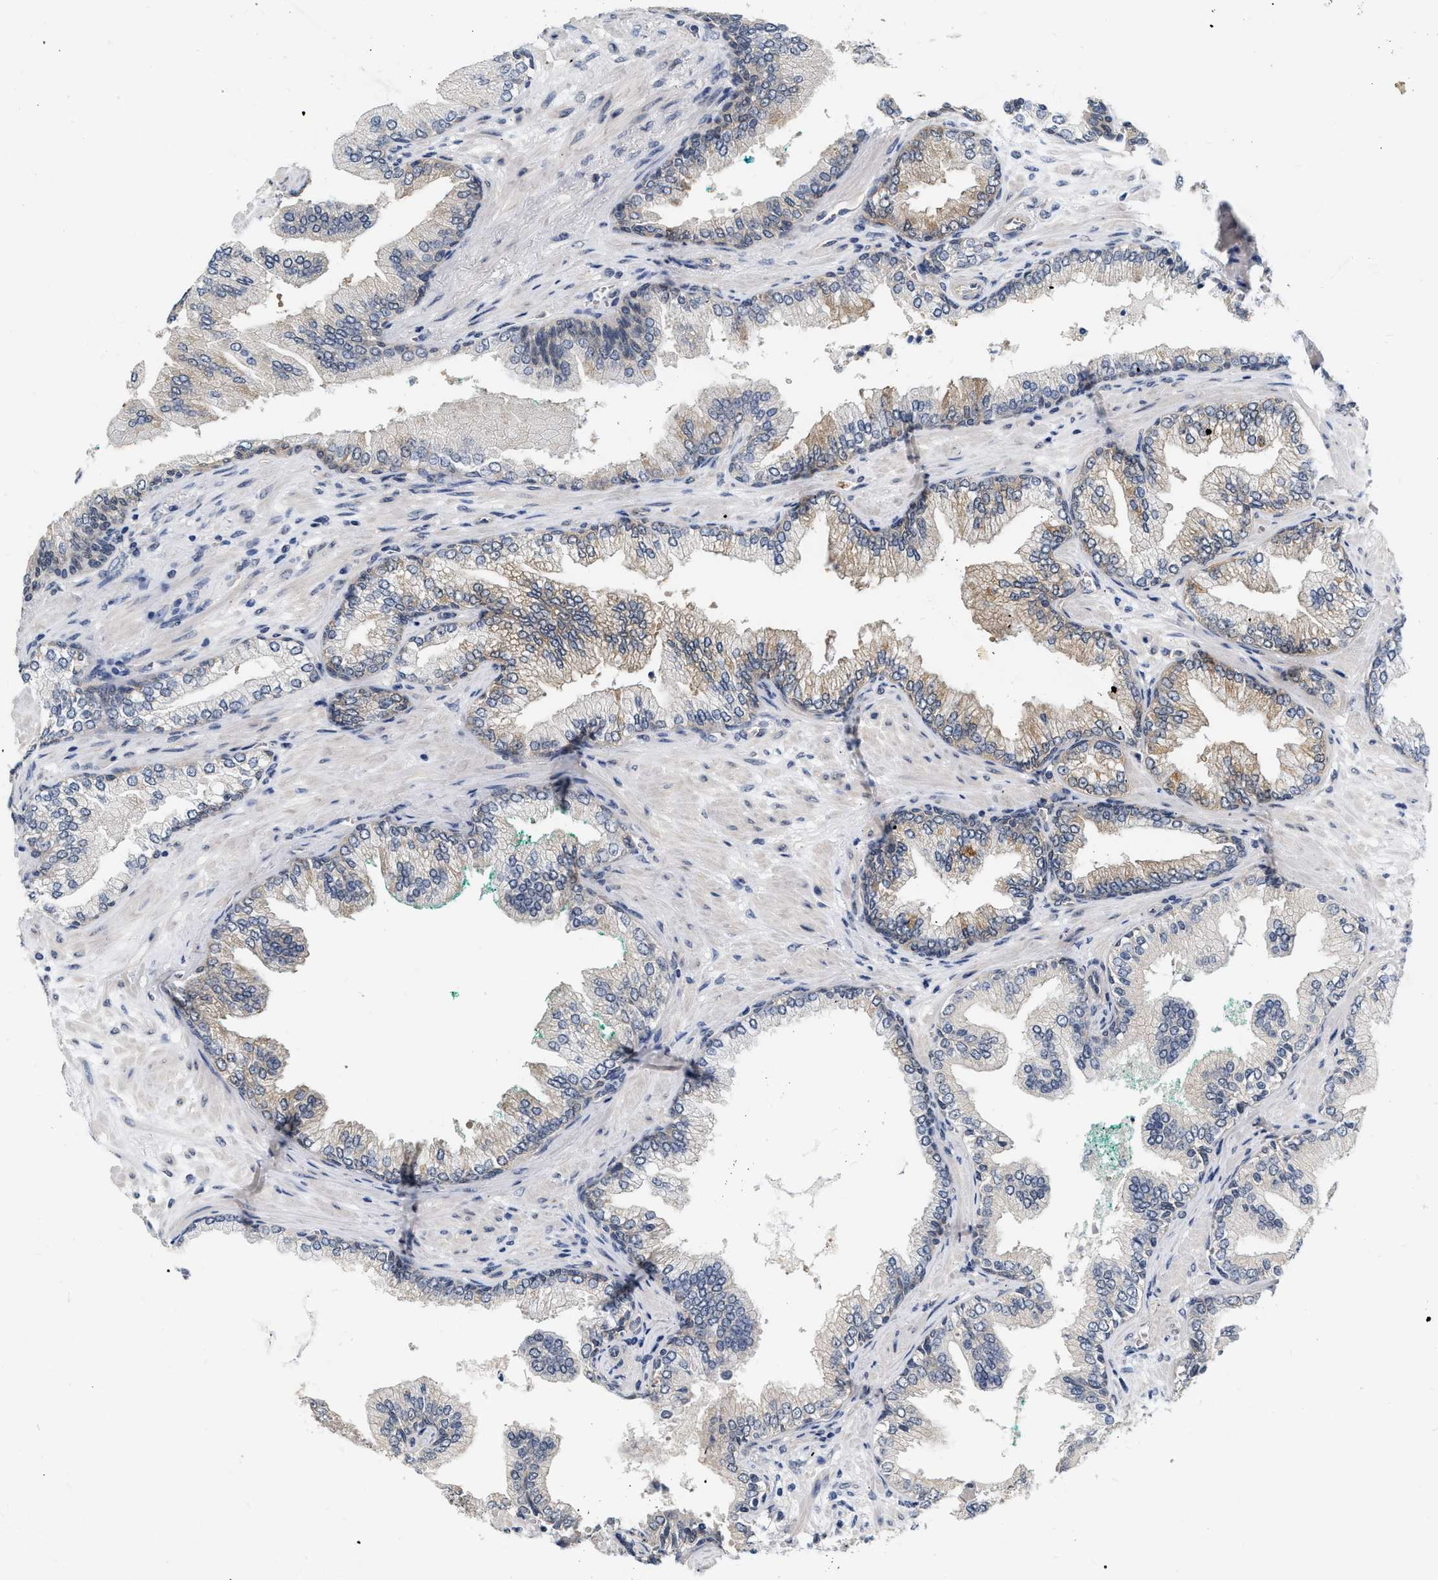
{"staining": {"intensity": "weak", "quantity": ">75%", "location": "cytoplasmic/membranous"}, "tissue": "prostate cancer", "cell_type": "Tumor cells", "image_type": "cancer", "snomed": [{"axis": "morphology", "description": "Adenocarcinoma, High grade"}, {"axis": "topography", "description": "Prostate"}], "caption": "Weak cytoplasmic/membranous expression for a protein is identified in approximately >75% of tumor cells of prostate high-grade adenocarcinoma using immunohistochemistry (IHC).", "gene": "RUVBL1", "patient": {"sex": "male", "age": 71}}